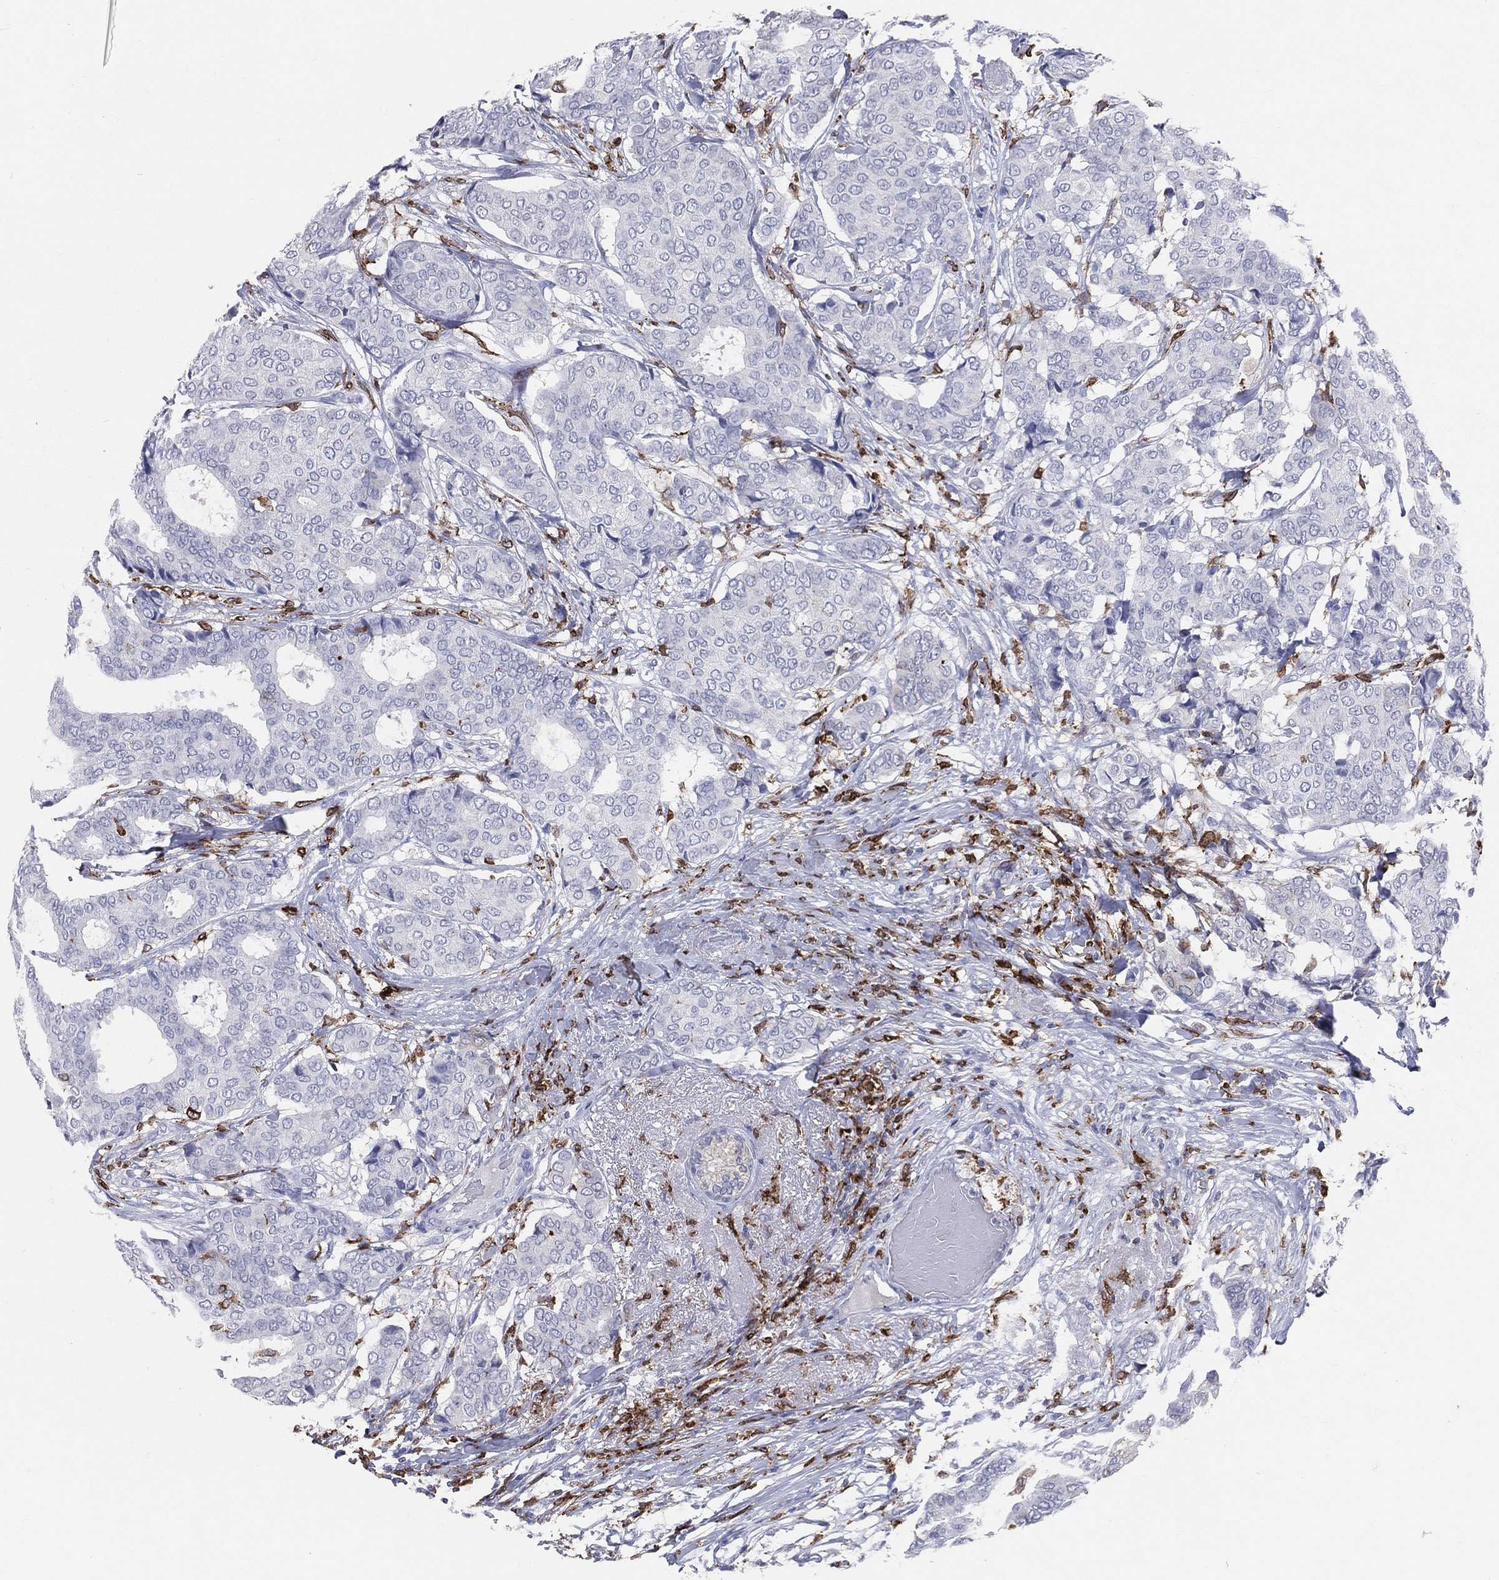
{"staining": {"intensity": "negative", "quantity": "none", "location": "none"}, "tissue": "breast cancer", "cell_type": "Tumor cells", "image_type": "cancer", "snomed": [{"axis": "morphology", "description": "Duct carcinoma"}, {"axis": "topography", "description": "Breast"}], "caption": "Tumor cells are negative for protein expression in human breast infiltrating ductal carcinoma.", "gene": "CD74", "patient": {"sex": "female", "age": 75}}